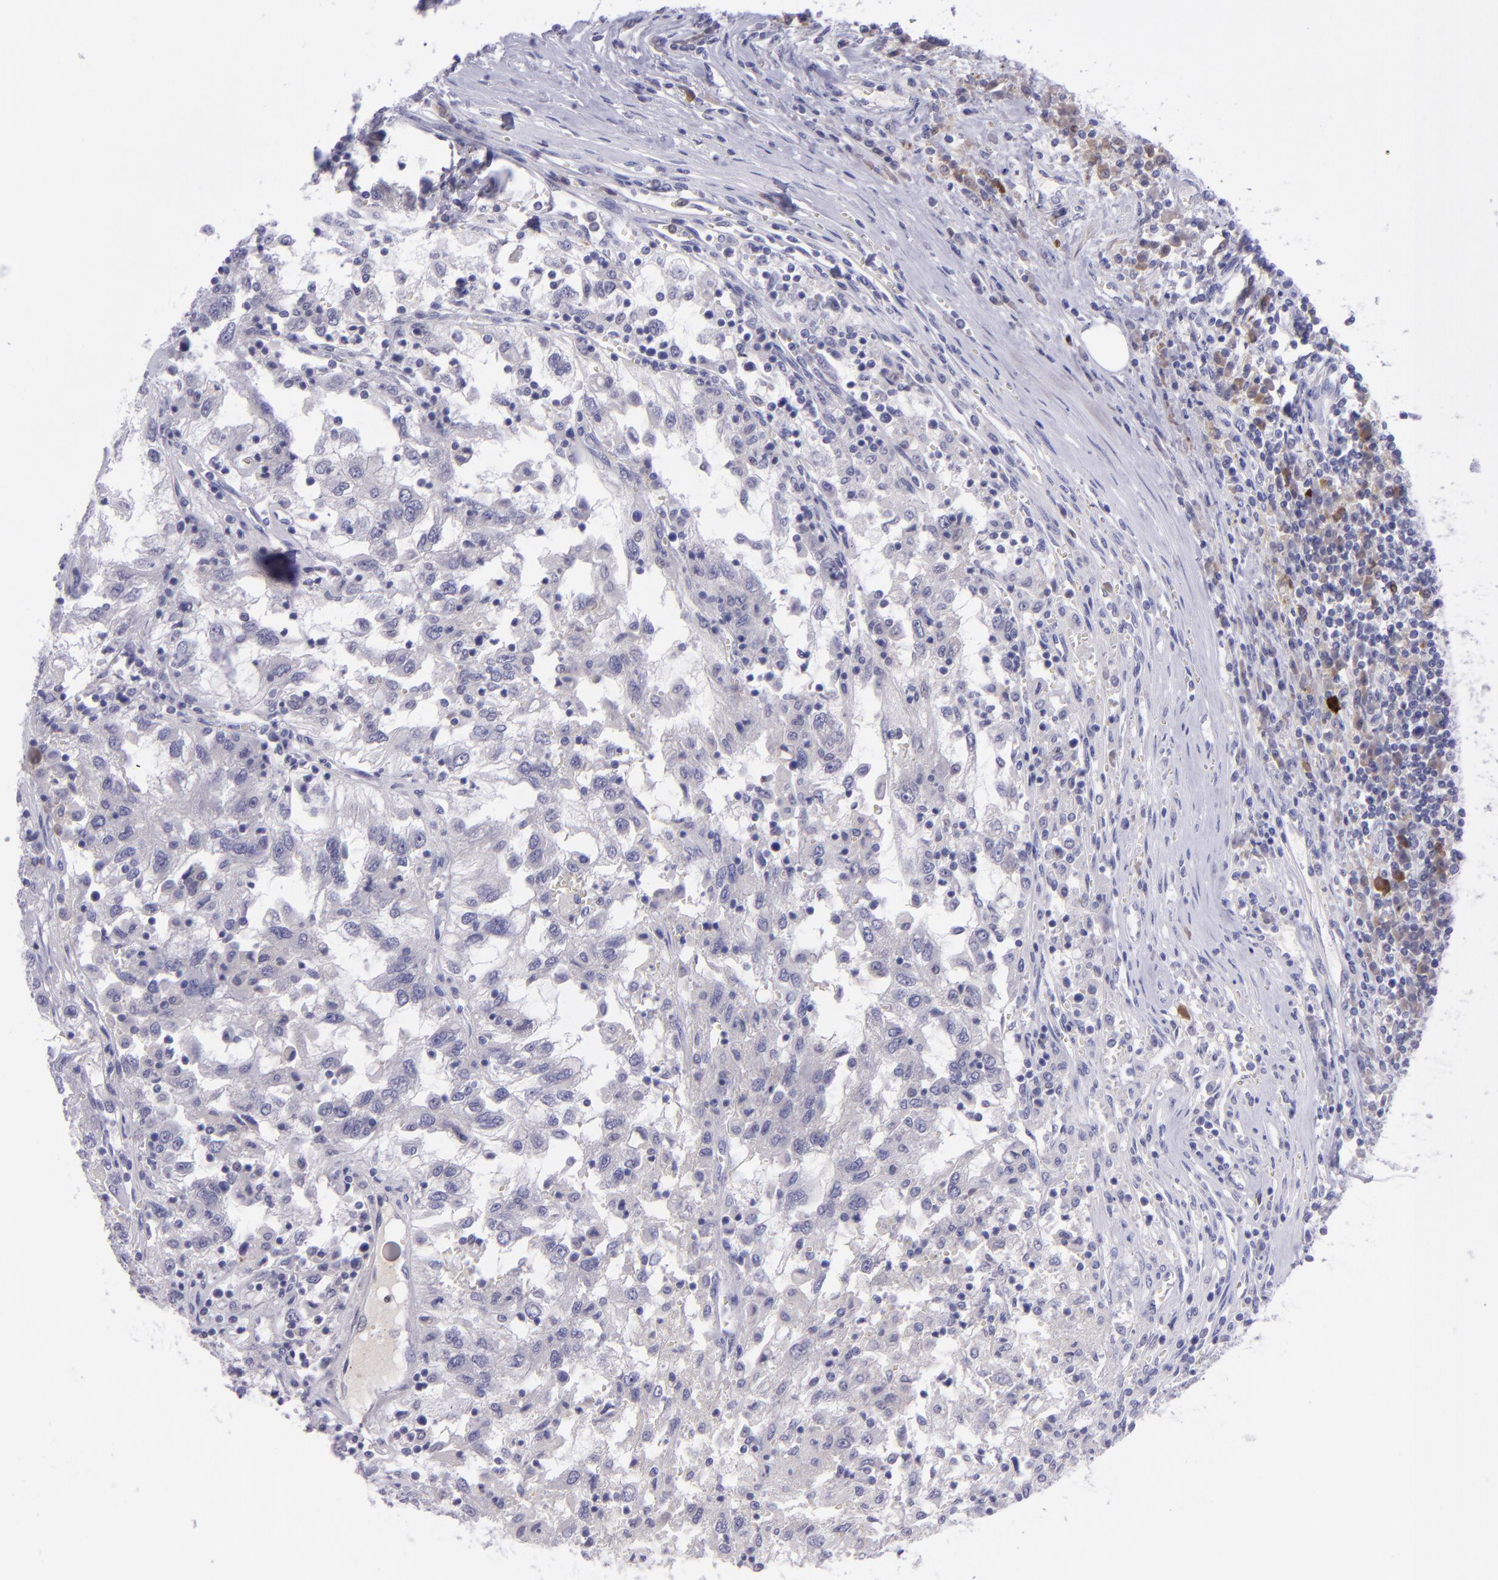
{"staining": {"intensity": "negative", "quantity": "none", "location": "none"}, "tissue": "renal cancer", "cell_type": "Tumor cells", "image_type": "cancer", "snomed": [{"axis": "morphology", "description": "Normal tissue, NOS"}, {"axis": "morphology", "description": "Adenocarcinoma, NOS"}, {"axis": "topography", "description": "Kidney"}], "caption": "Immunohistochemistry of renal cancer (adenocarcinoma) displays no staining in tumor cells.", "gene": "POU2F2", "patient": {"sex": "male", "age": 71}}